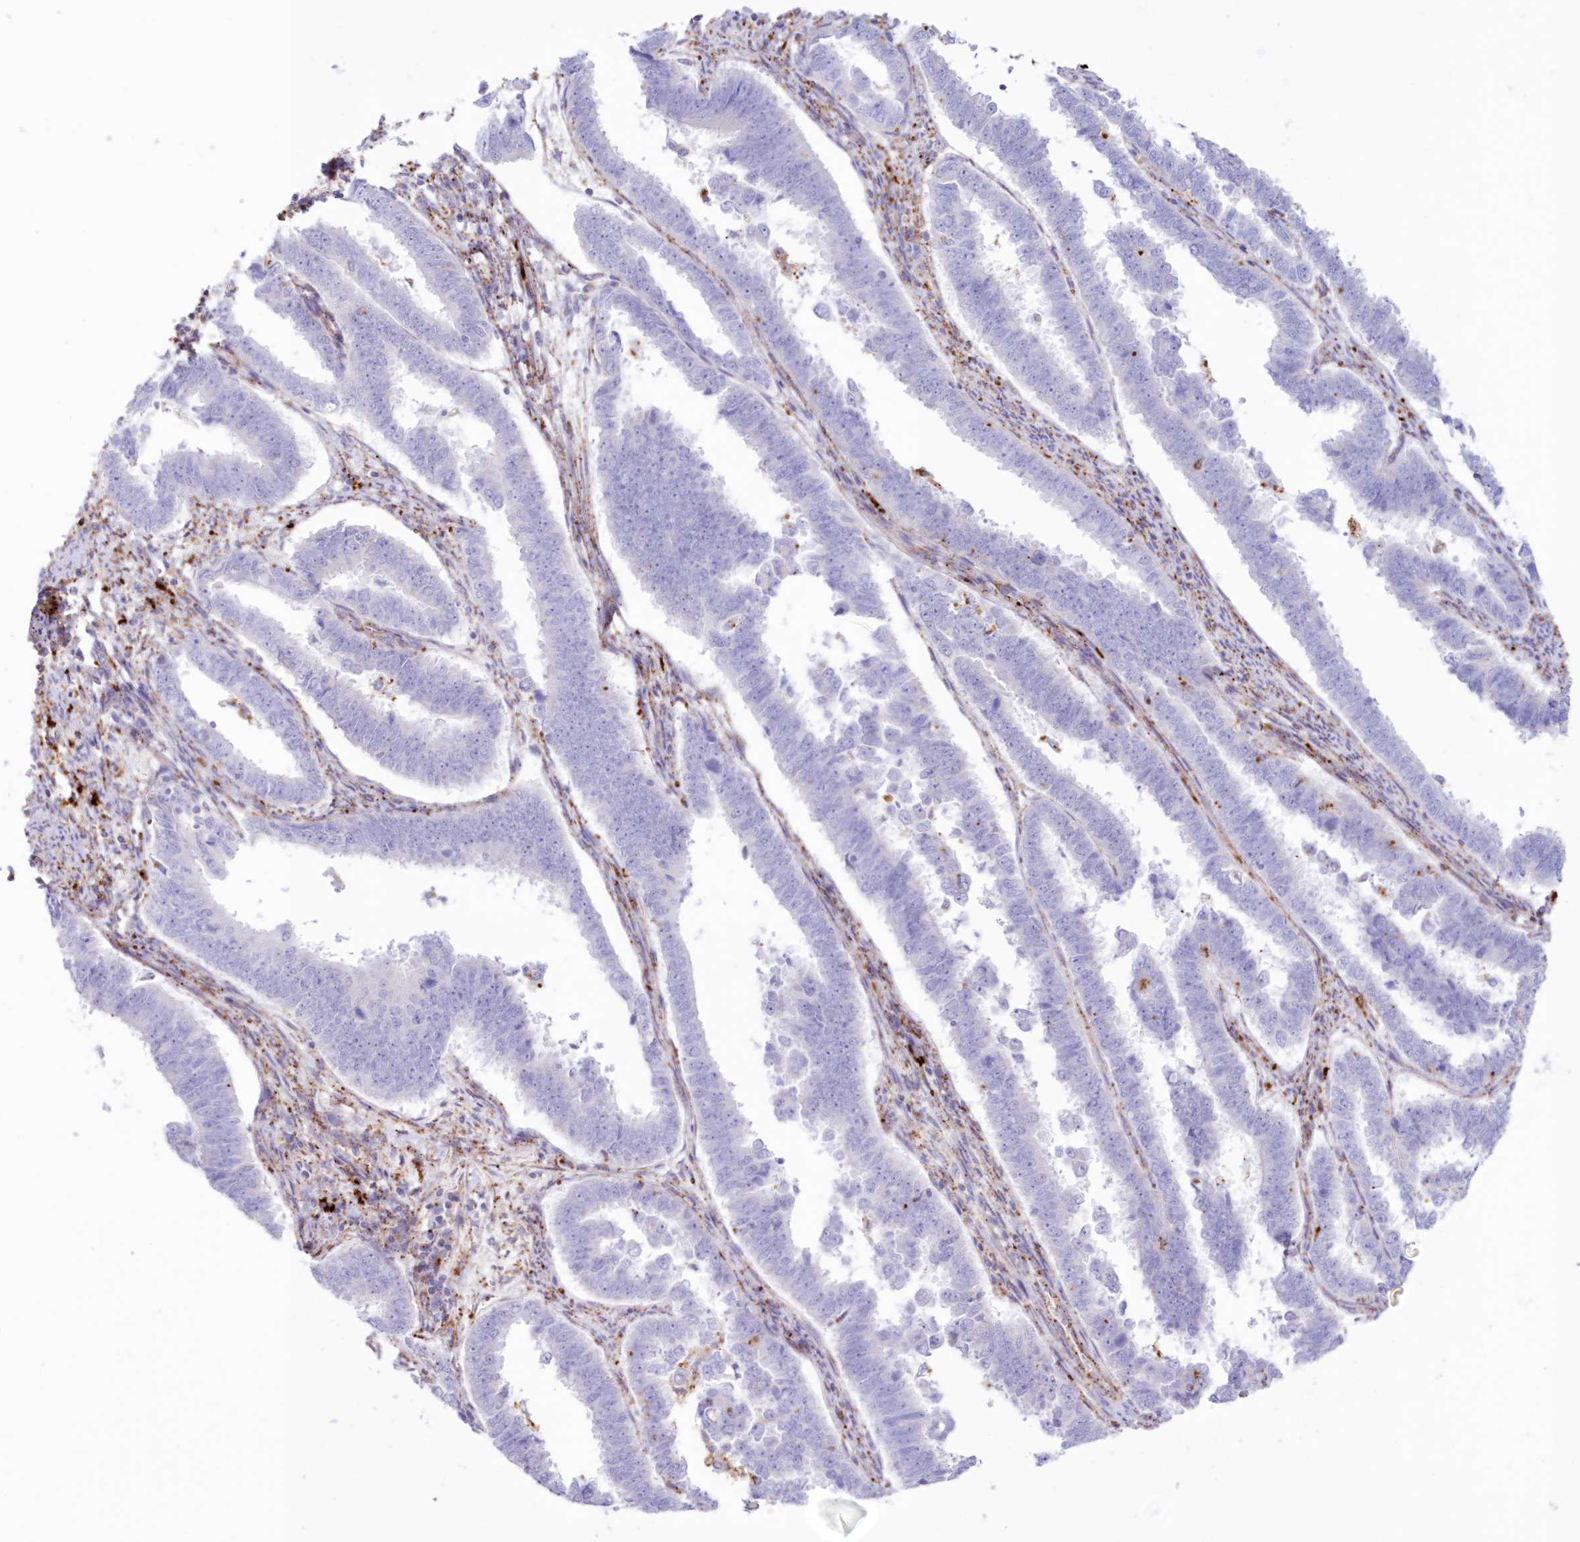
{"staining": {"intensity": "negative", "quantity": "none", "location": "none"}, "tissue": "endometrial cancer", "cell_type": "Tumor cells", "image_type": "cancer", "snomed": [{"axis": "morphology", "description": "Adenocarcinoma, NOS"}, {"axis": "topography", "description": "Endometrium"}], "caption": "DAB immunohistochemical staining of endometrial cancer (adenocarcinoma) demonstrates no significant staining in tumor cells.", "gene": "TPP1", "patient": {"sex": "female", "age": 75}}